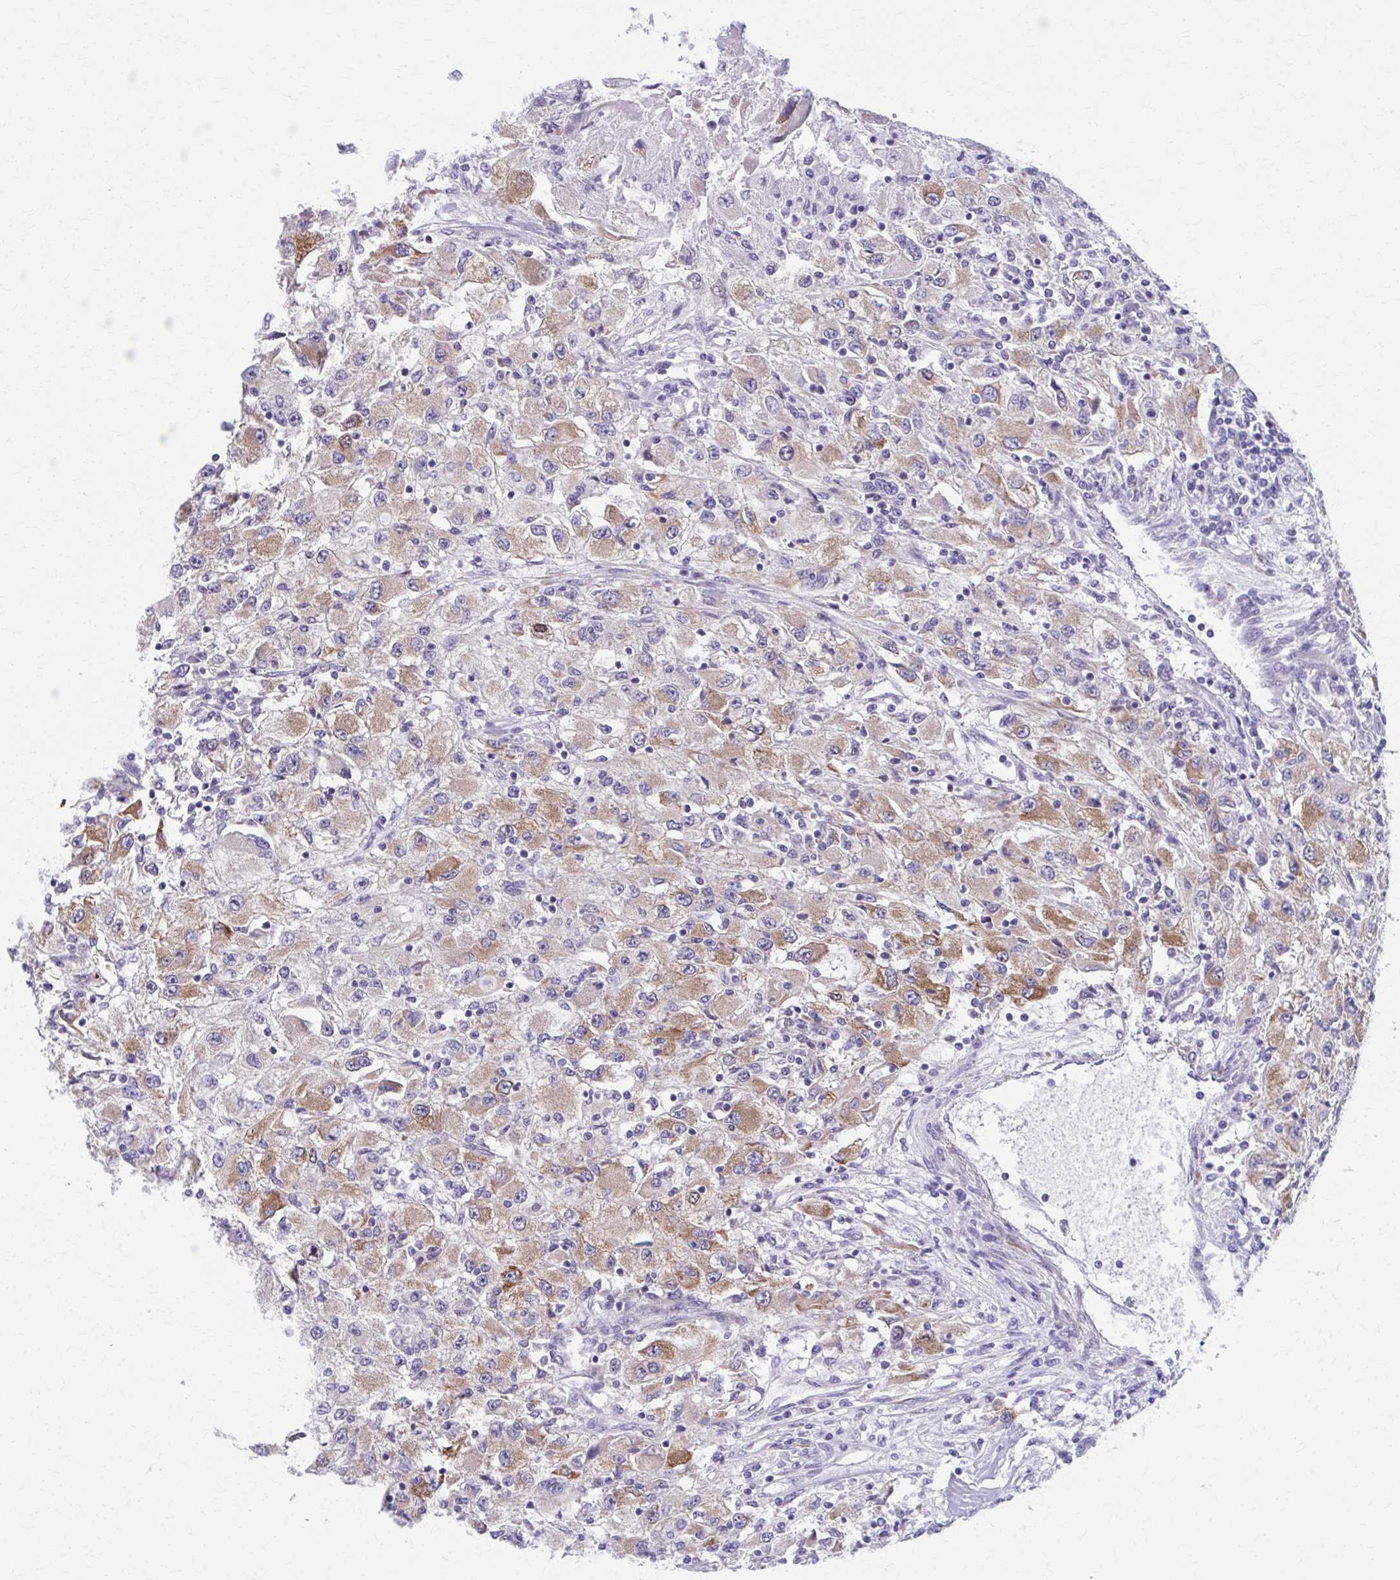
{"staining": {"intensity": "moderate", "quantity": "25%-75%", "location": "cytoplasmic/membranous"}, "tissue": "renal cancer", "cell_type": "Tumor cells", "image_type": "cancer", "snomed": [{"axis": "morphology", "description": "Adenocarcinoma, NOS"}, {"axis": "topography", "description": "Kidney"}], "caption": "Adenocarcinoma (renal) stained for a protein shows moderate cytoplasmic/membranous positivity in tumor cells. (IHC, brightfield microscopy, high magnification).", "gene": "SPATS2L", "patient": {"sex": "female", "age": 67}}